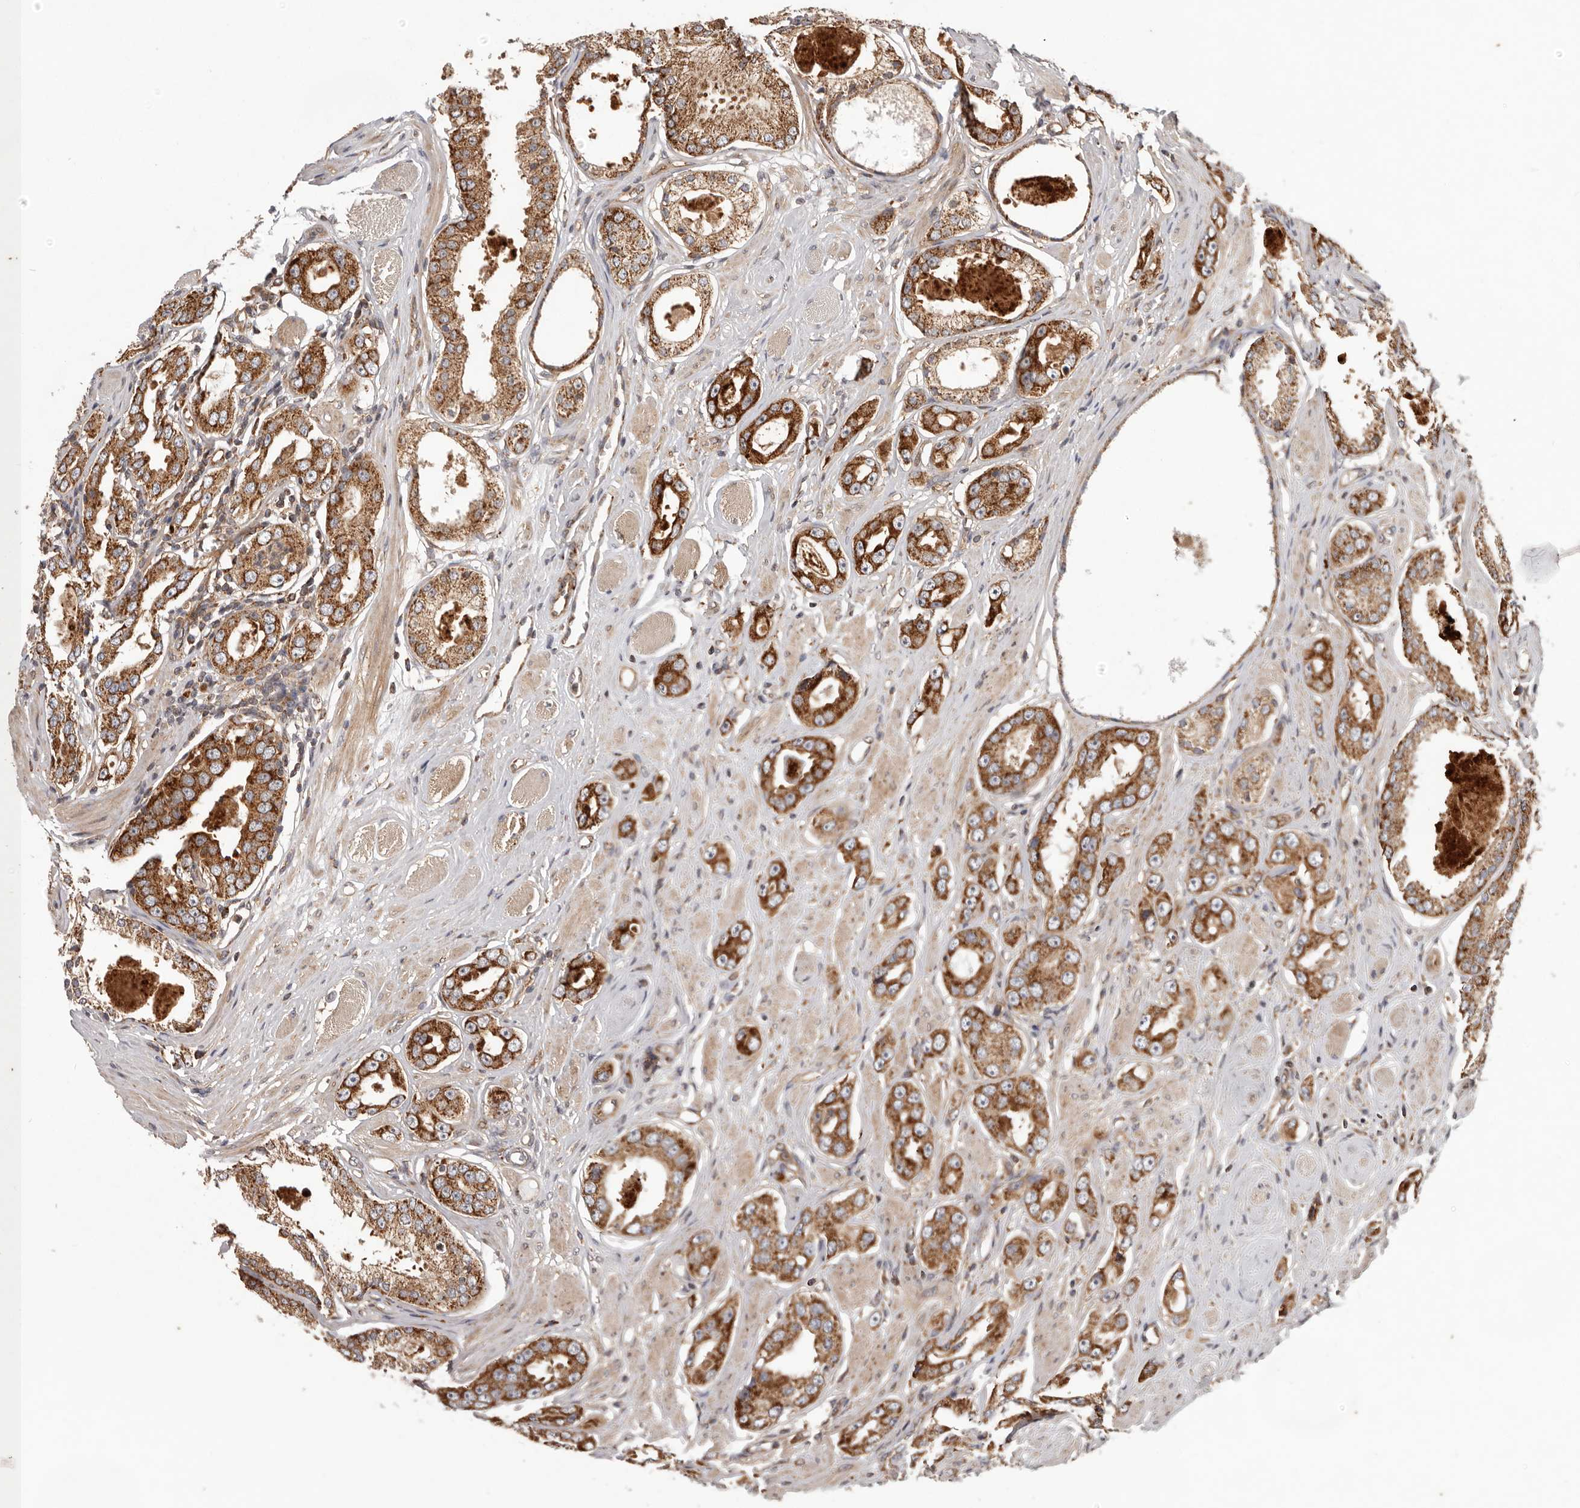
{"staining": {"intensity": "strong", "quantity": ">75%", "location": "cytoplasmic/membranous"}, "tissue": "prostate cancer", "cell_type": "Tumor cells", "image_type": "cancer", "snomed": [{"axis": "morphology", "description": "Adenocarcinoma, Medium grade"}, {"axis": "topography", "description": "Prostate"}], "caption": "DAB immunohistochemical staining of human prostate cancer (adenocarcinoma (medium-grade)) shows strong cytoplasmic/membranous protein expression in approximately >75% of tumor cells.", "gene": "MRPS10", "patient": {"sex": "male", "age": 53}}